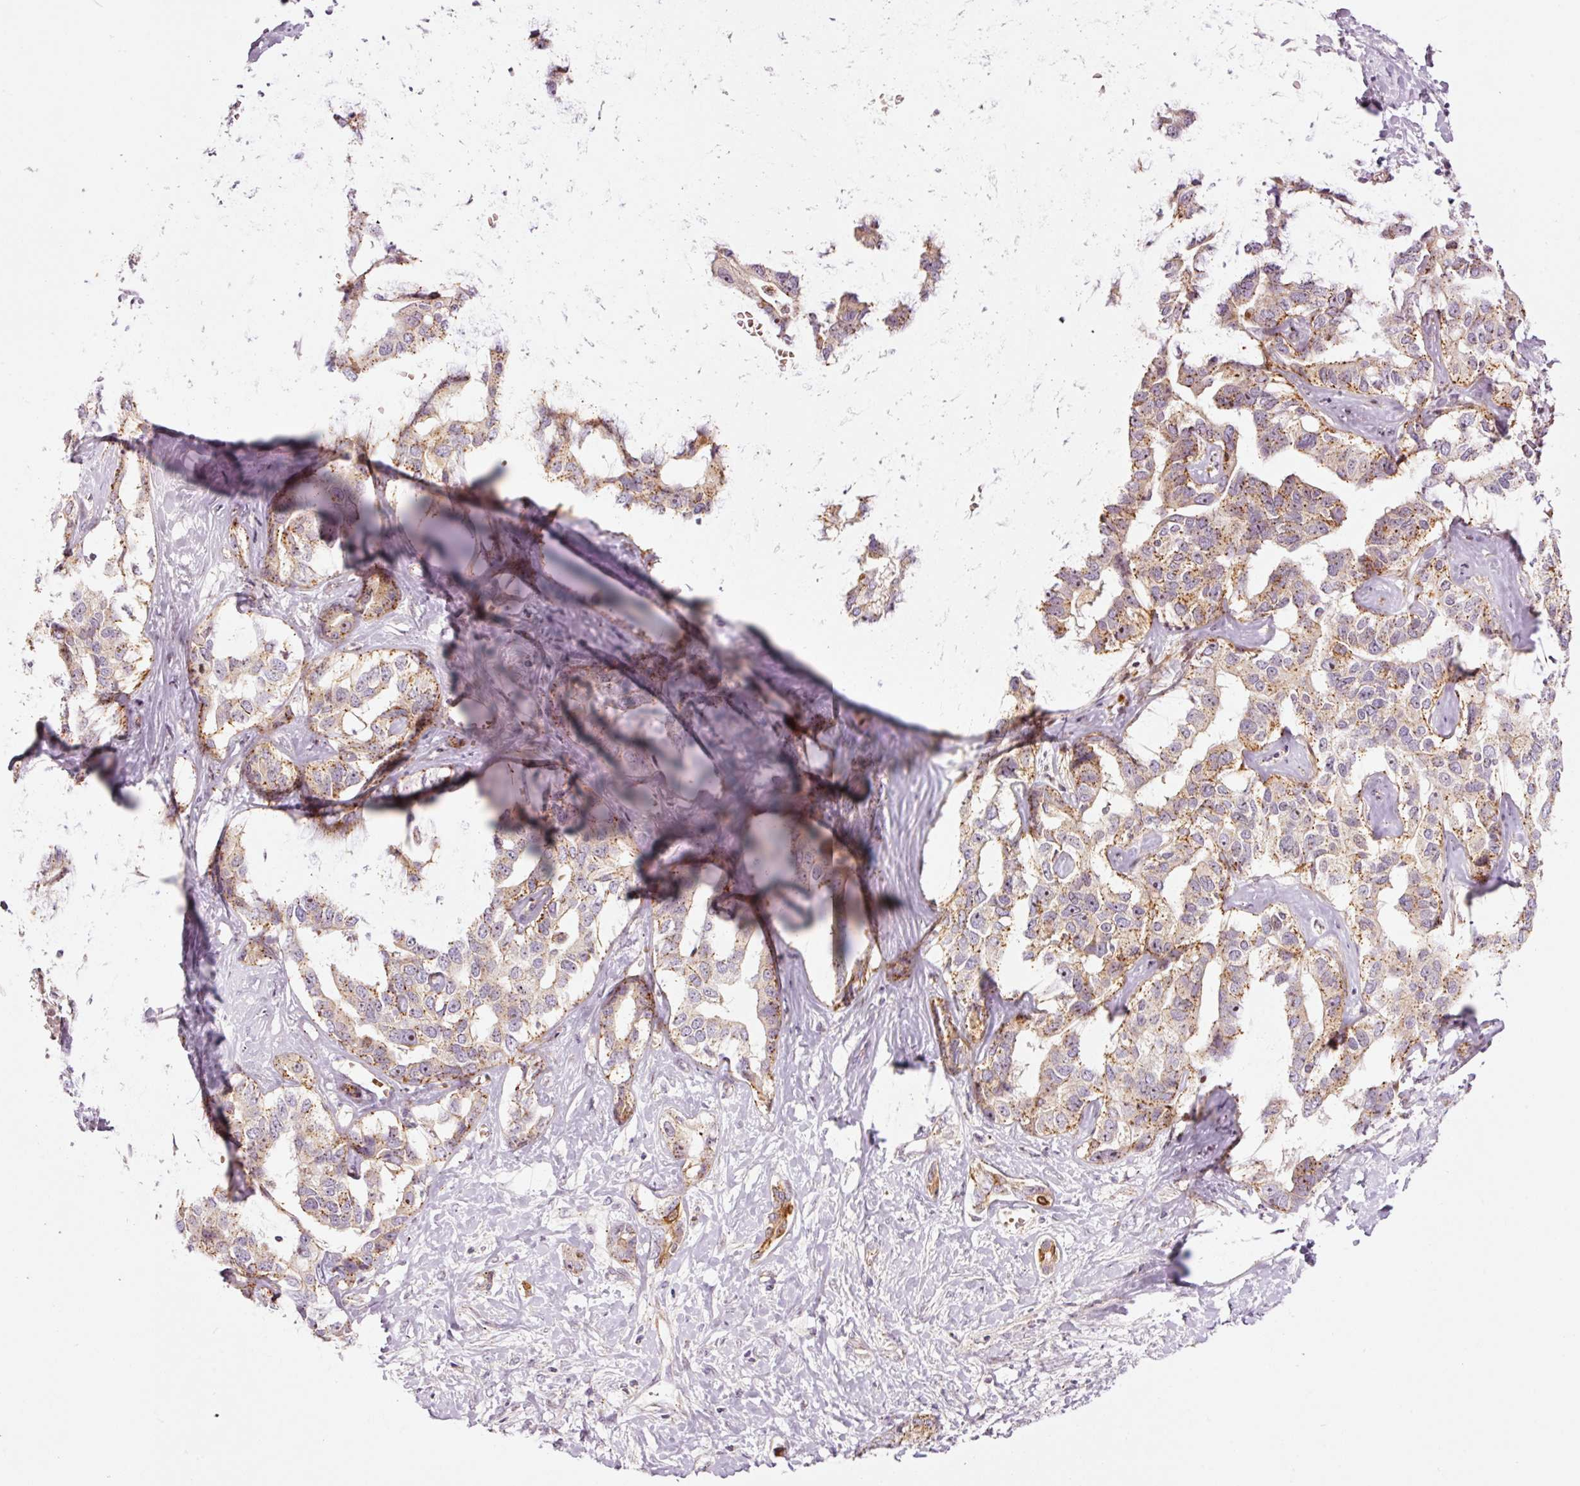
{"staining": {"intensity": "moderate", "quantity": ">75%", "location": "cytoplasmic/membranous"}, "tissue": "liver cancer", "cell_type": "Tumor cells", "image_type": "cancer", "snomed": [{"axis": "morphology", "description": "Cholangiocarcinoma"}, {"axis": "topography", "description": "Liver"}], "caption": "Immunohistochemical staining of cholangiocarcinoma (liver) reveals medium levels of moderate cytoplasmic/membranous expression in approximately >75% of tumor cells. (DAB IHC with brightfield microscopy, high magnification).", "gene": "ANKRD20A1", "patient": {"sex": "male", "age": 59}}